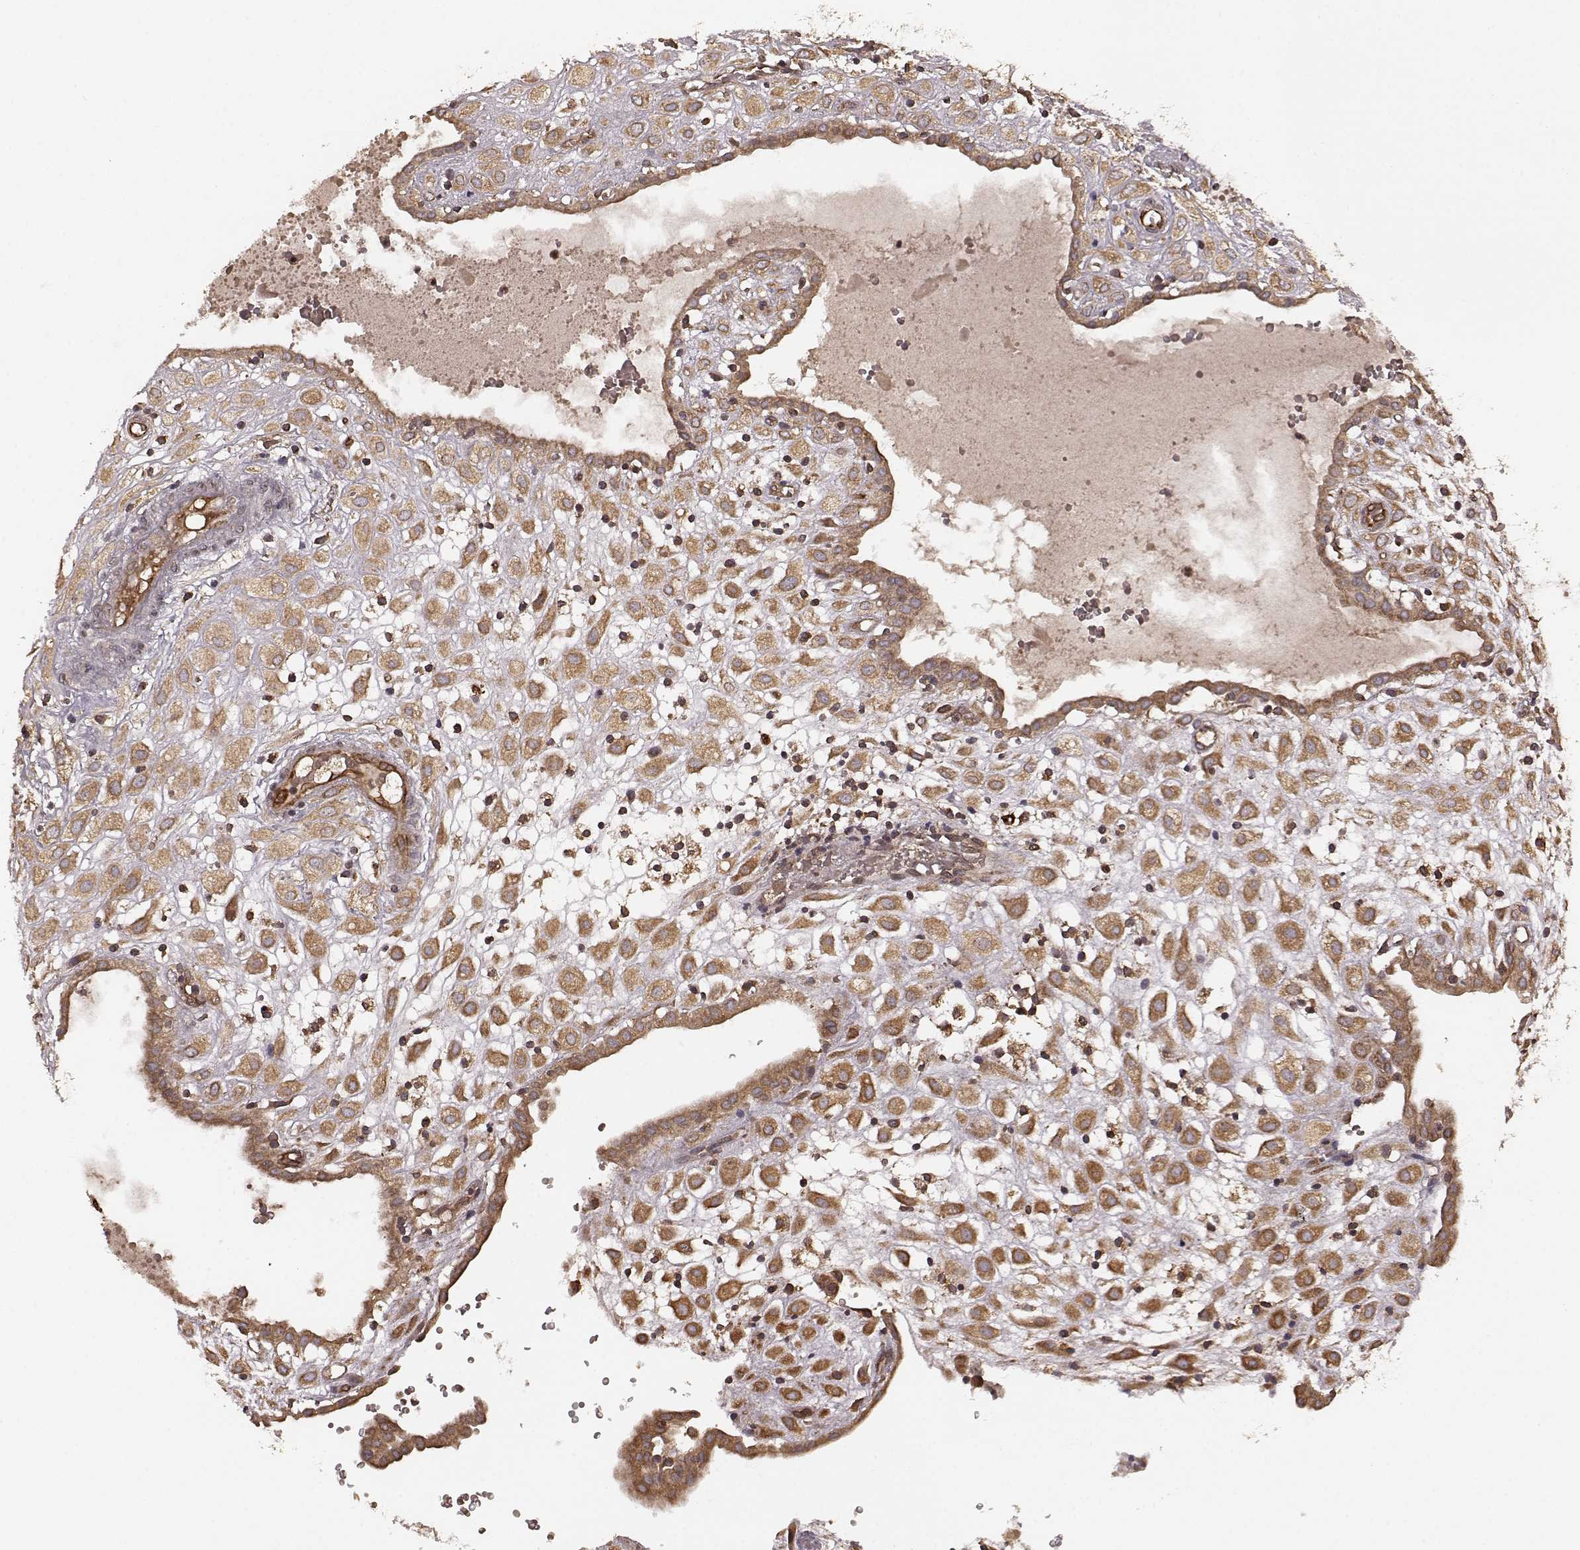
{"staining": {"intensity": "moderate", "quantity": ">75%", "location": "cytoplasmic/membranous"}, "tissue": "placenta", "cell_type": "Decidual cells", "image_type": "normal", "snomed": [{"axis": "morphology", "description": "Normal tissue, NOS"}, {"axis": "topography", "description": "Placenta"}], "caption": "IHC image of unremarkable placenta stained for a protein (brown), which shows medium levels of moderate cytoplasmic/membranous positivity in about >75% of decidual cells.", "gene": "AGPAT1", "patient": {"sex": "female", "age": 24}}